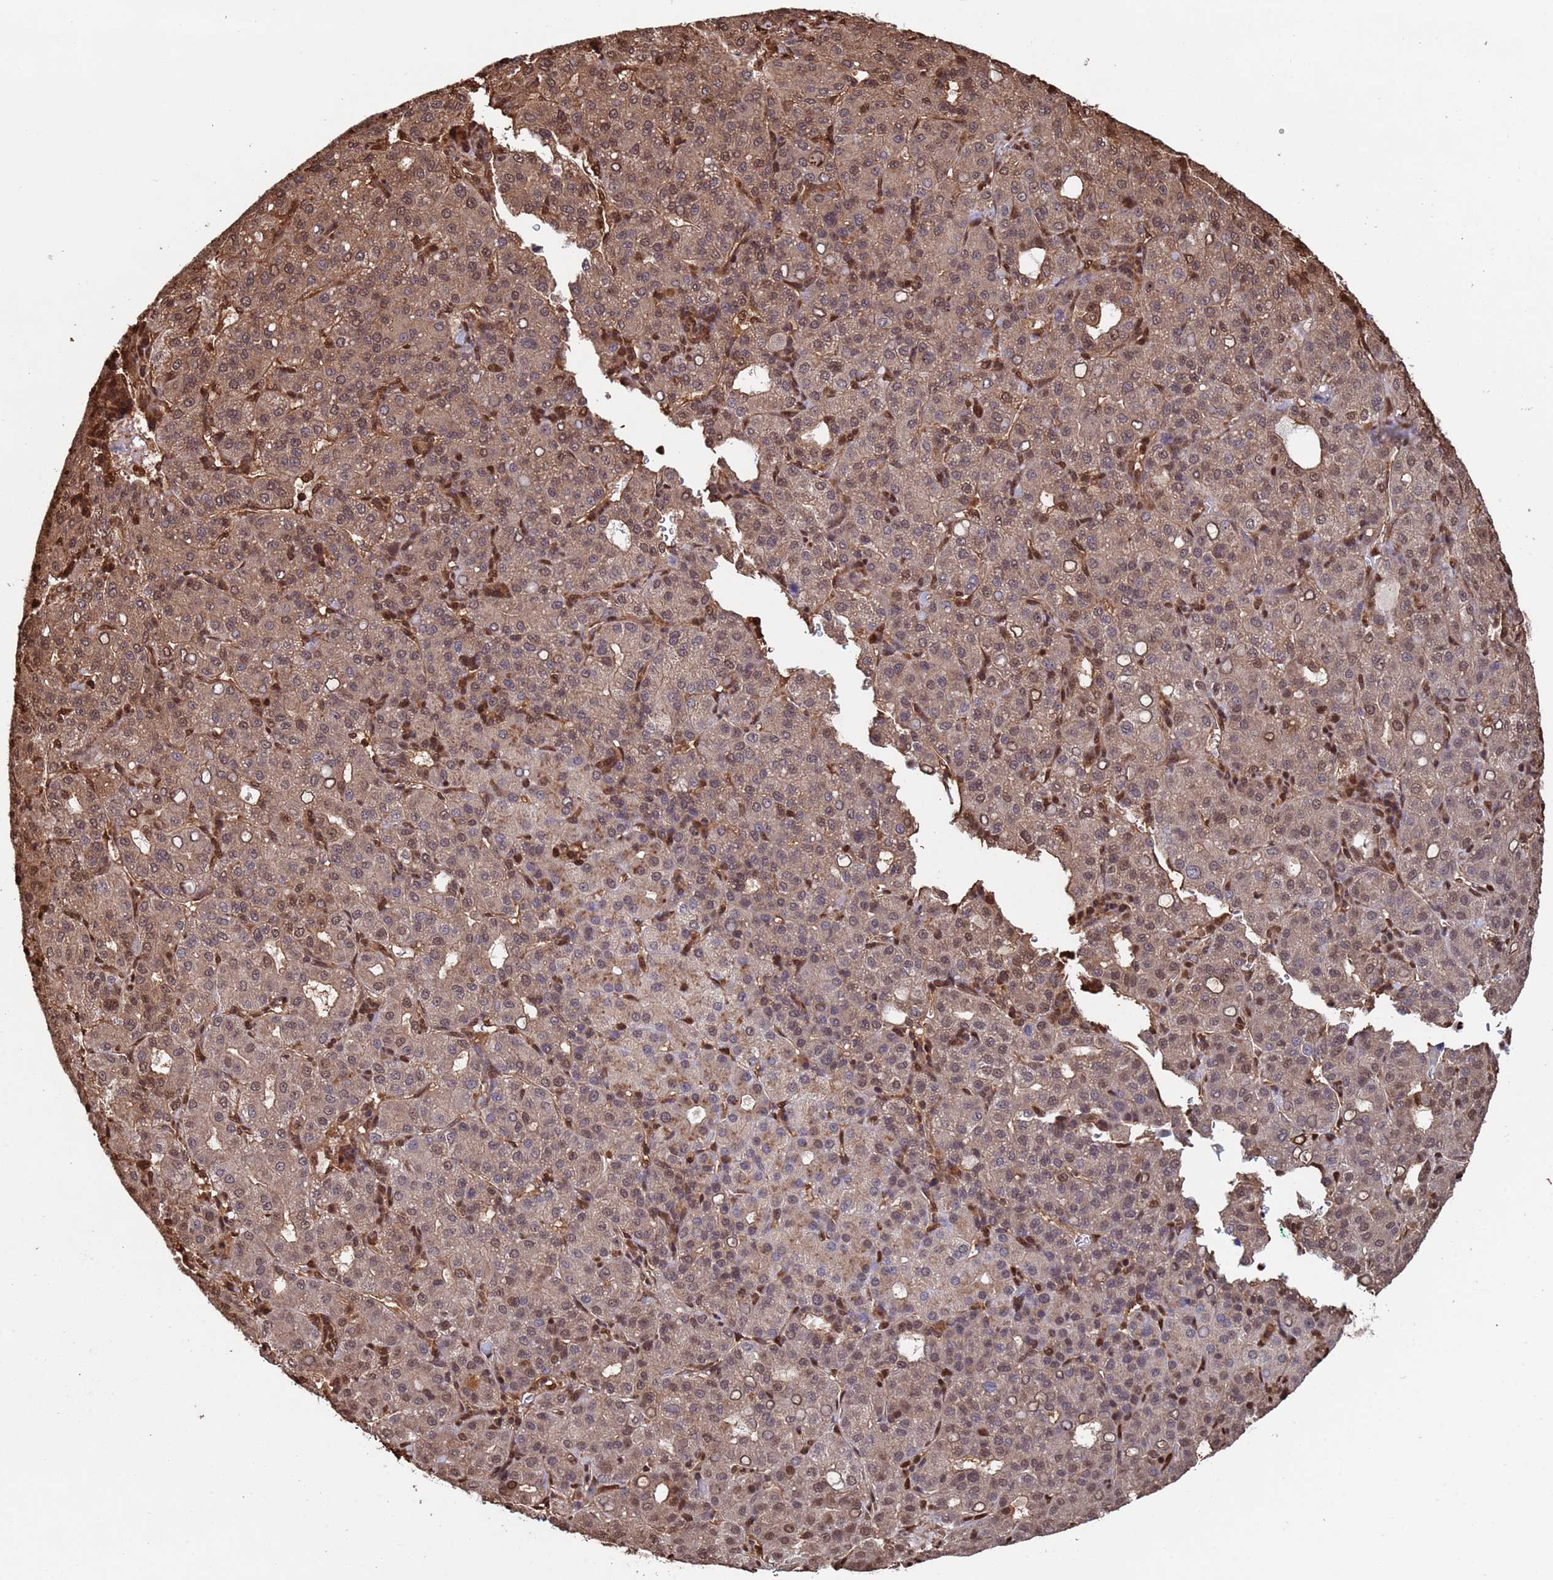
{"staining": {"intensity": "moderate", "quantity": "25%-75%", "location": "cytoplasmic/membranous,nuclear"}, "tissue": "liver cancer", "cell_type": "Tumor cells", "image_type": "cancer", "snomed": [{"axis": "morphology", "description": "Carcinoma, Hepatocellular, NOS"}, {"axis": "topography", "description": "Liver"}], "caption": "Immunohistochemistry (IHC) image of neoplastic tissue: human hepatocellular carcinoma (liver) stained using immunohistochemistry reveals medium levels of moderate protein expression localized specifically in the cytoplasmic/membranous and nuclear of tumor cells, appearing as a cytoplasmic/membranous and nuclear brown color.", "gene": "SUMO4", "patient": {"sex": "male", "age": 65}}